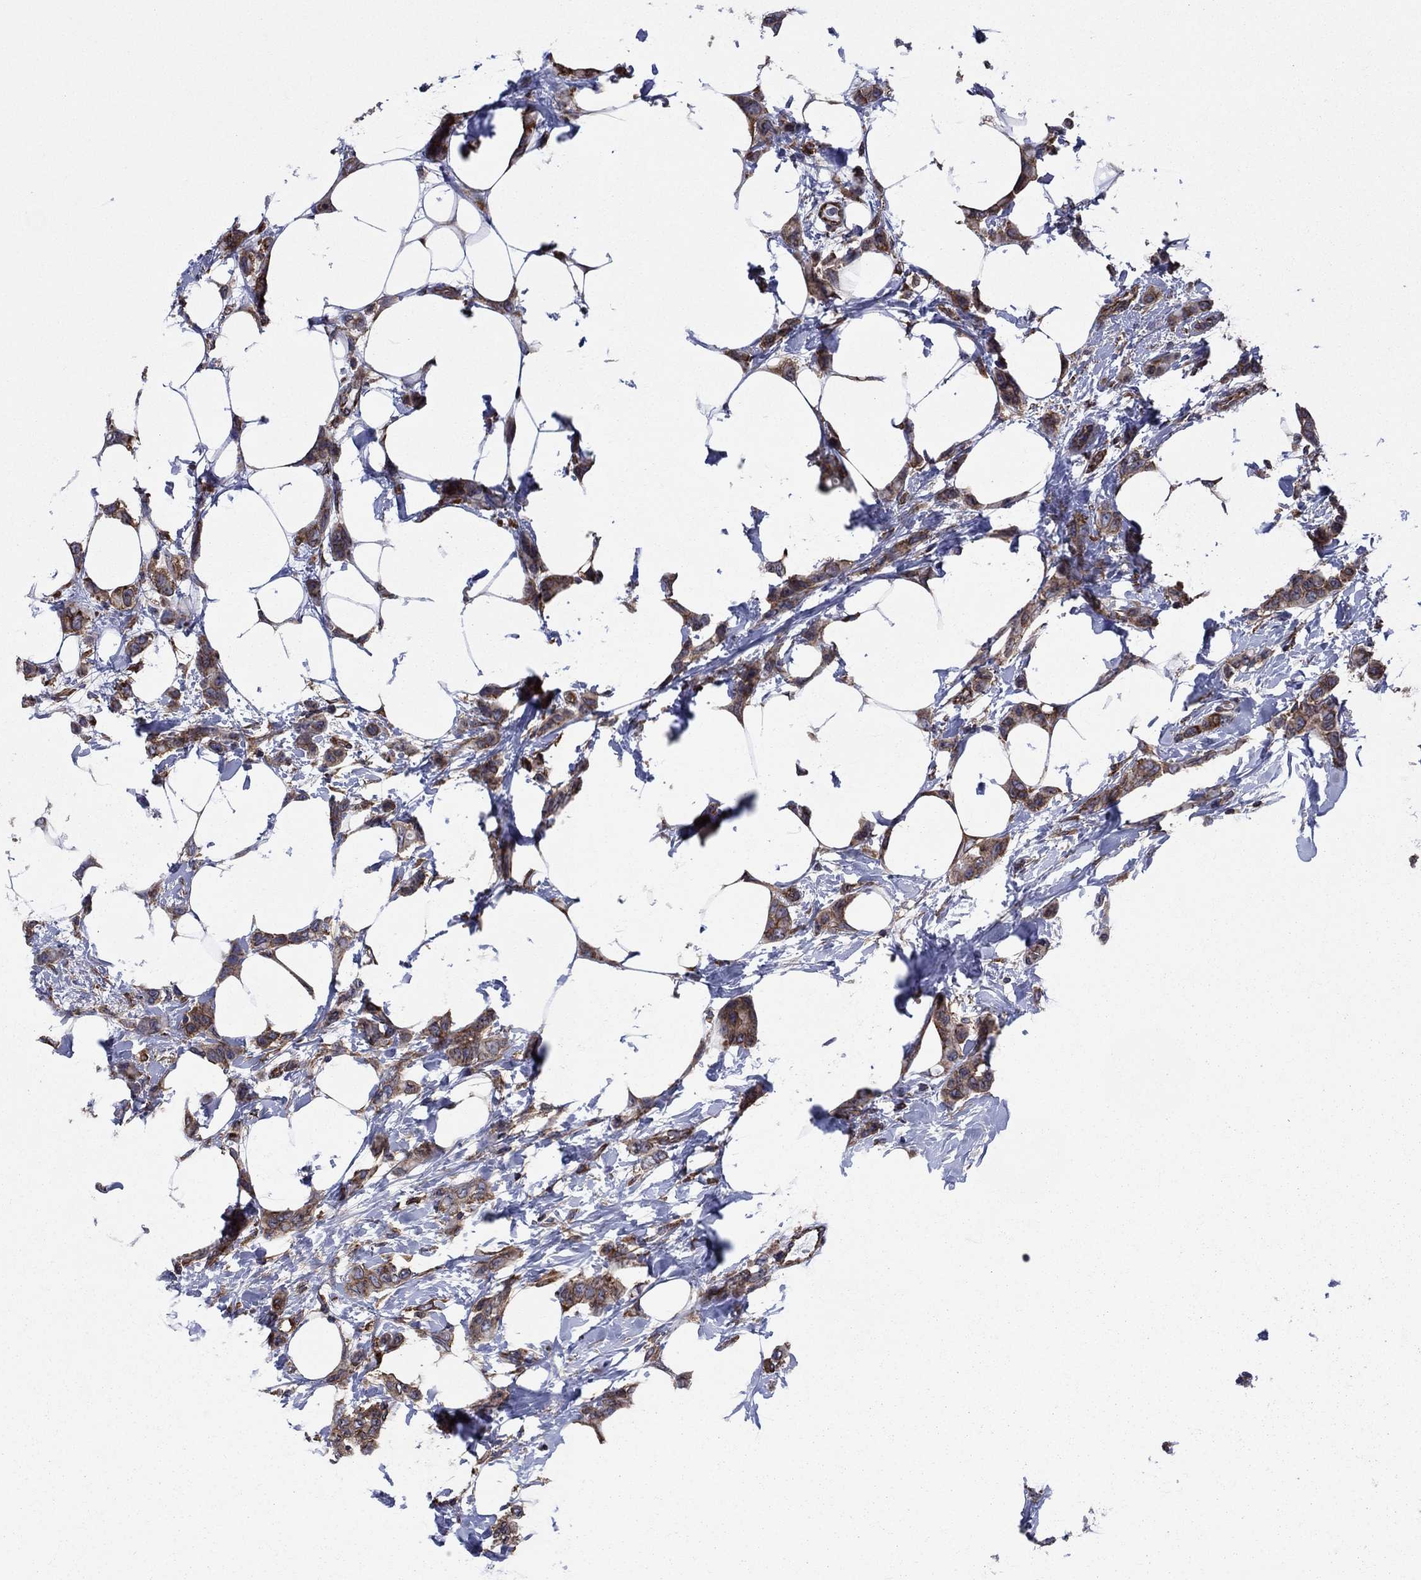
{"staining": {"intensity": "moderate", "quantity": ">75%", "location": "cytoplasmic/membranous"}, "tissue": "breast cancer", "cell_type": "Tumor cells", "image_type": "cancer", "snomed": [{"axis": "morphology", "description": "Lobular carcinoma"}, {"axis": "topography", "description": "Breast"}], "caption": "Immunohistochemistry (IHC) histopathology image of breast cancer (lobular carcinoma) stained for a protein (brown), which displays medium levels of moderate cytoplasmic/membranous staining in approximately >75% of tumor cells.", "gene": "YBX1", "patient": {"sex": "female", "age": 66}}